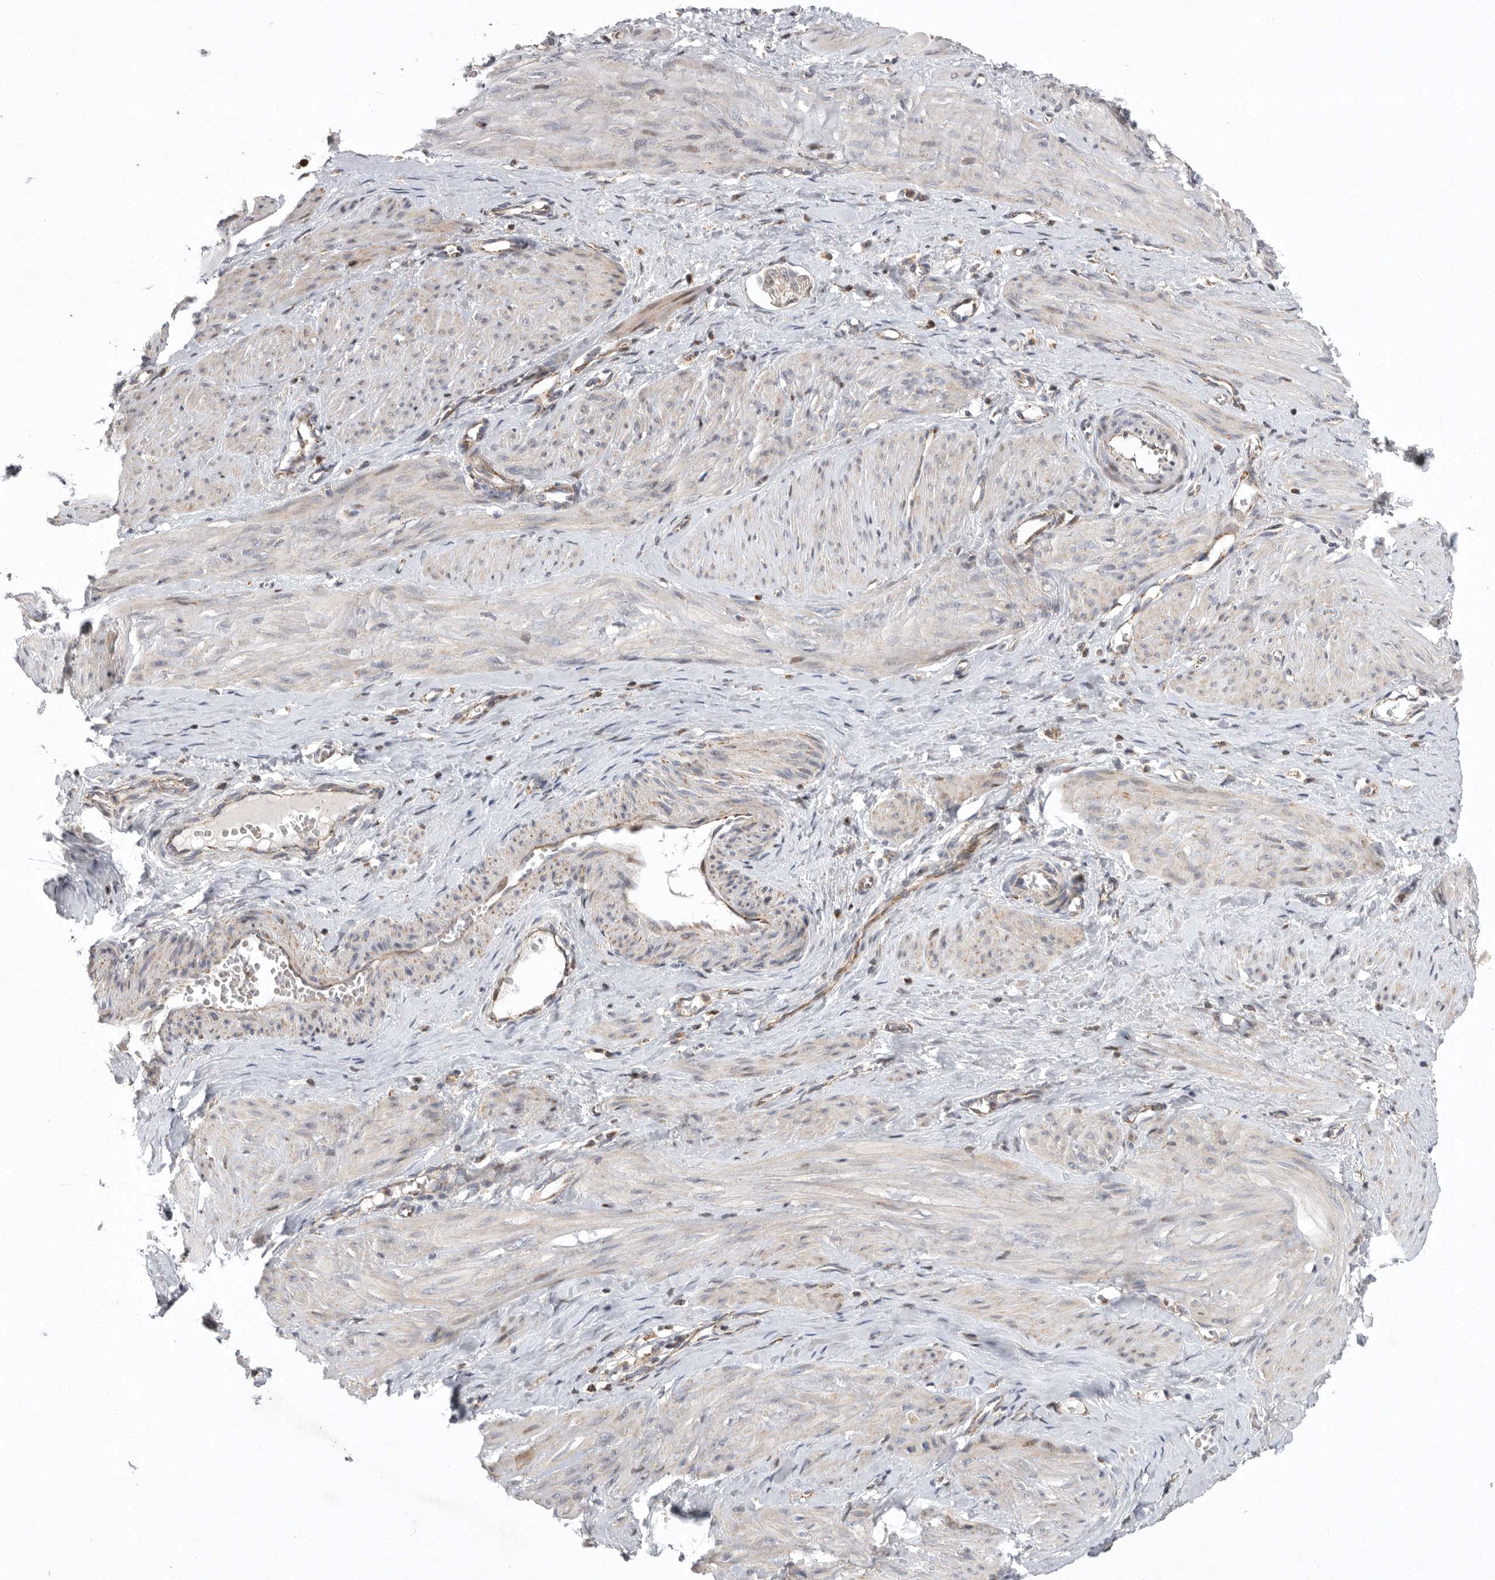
{"staining": {"intensity": "negative", "quantity": "none", "location": "none"}, "tissue": "smooth muscle", "cell_type": "Smooth muscle cells", "image_type": "normal", "snomed": [{"axis": "morphology", "description": "Normal tissue, NOS"}, {"axis": "topography", "description": "Endometrium"}], "caption": "High magnification brightfield microscopy of normal smooth muscle stained with DAB (brown) and counterstained with hematoxylin (blue): smooth muscle cells show no significant staining. (DAB (3,3'-diaminobenzidine) immunohistochemistry (IHC) with hematoxylin counter stain).", "gene": "MPZL1", "patient": {"sex": "female", "age": 33}}